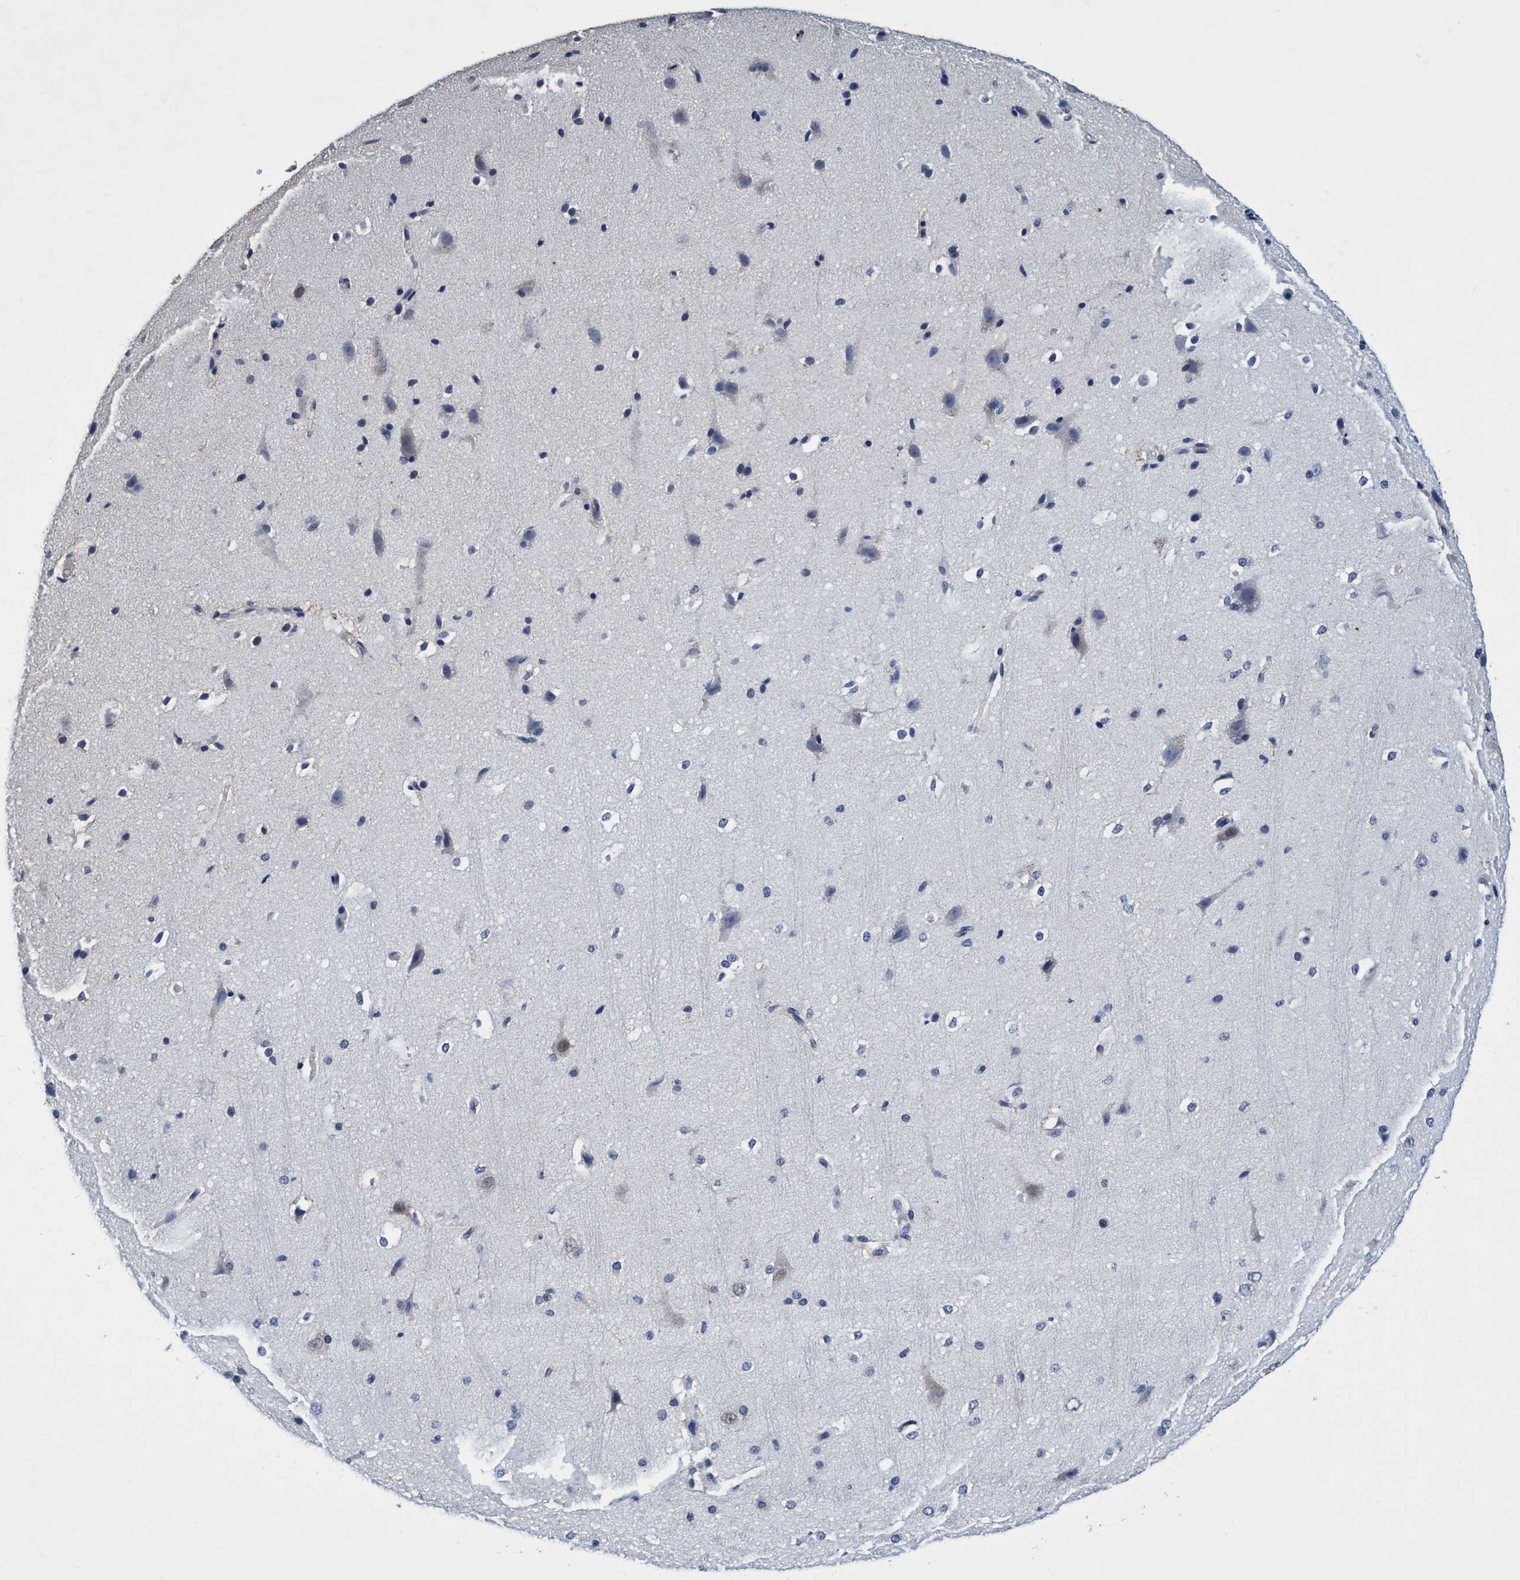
{"staining": {"intensity": "negative", "quantity": "none", "location": "none"}, "tissue": "cerebral cortex", "cell_type": "Endothelial cells", "image_type": "normal", "snomed": [{"axis": "morphology", "description": "Normal tissue, NOS"}, {"axis": "morphology", "description": "Developmental malformation"}, {"axis": "topography", "description": "Cerebral cortex"}], "caption": "A micrograph of cerebral cortex stained for a protein reveals no brown staining in endothelial cells. The staining is performed using DAB brown chromogen with nuclei counter-stained in using hematoxylin.", "gene": "GRB14", "patient": {"sex": "female", "age": 30}}